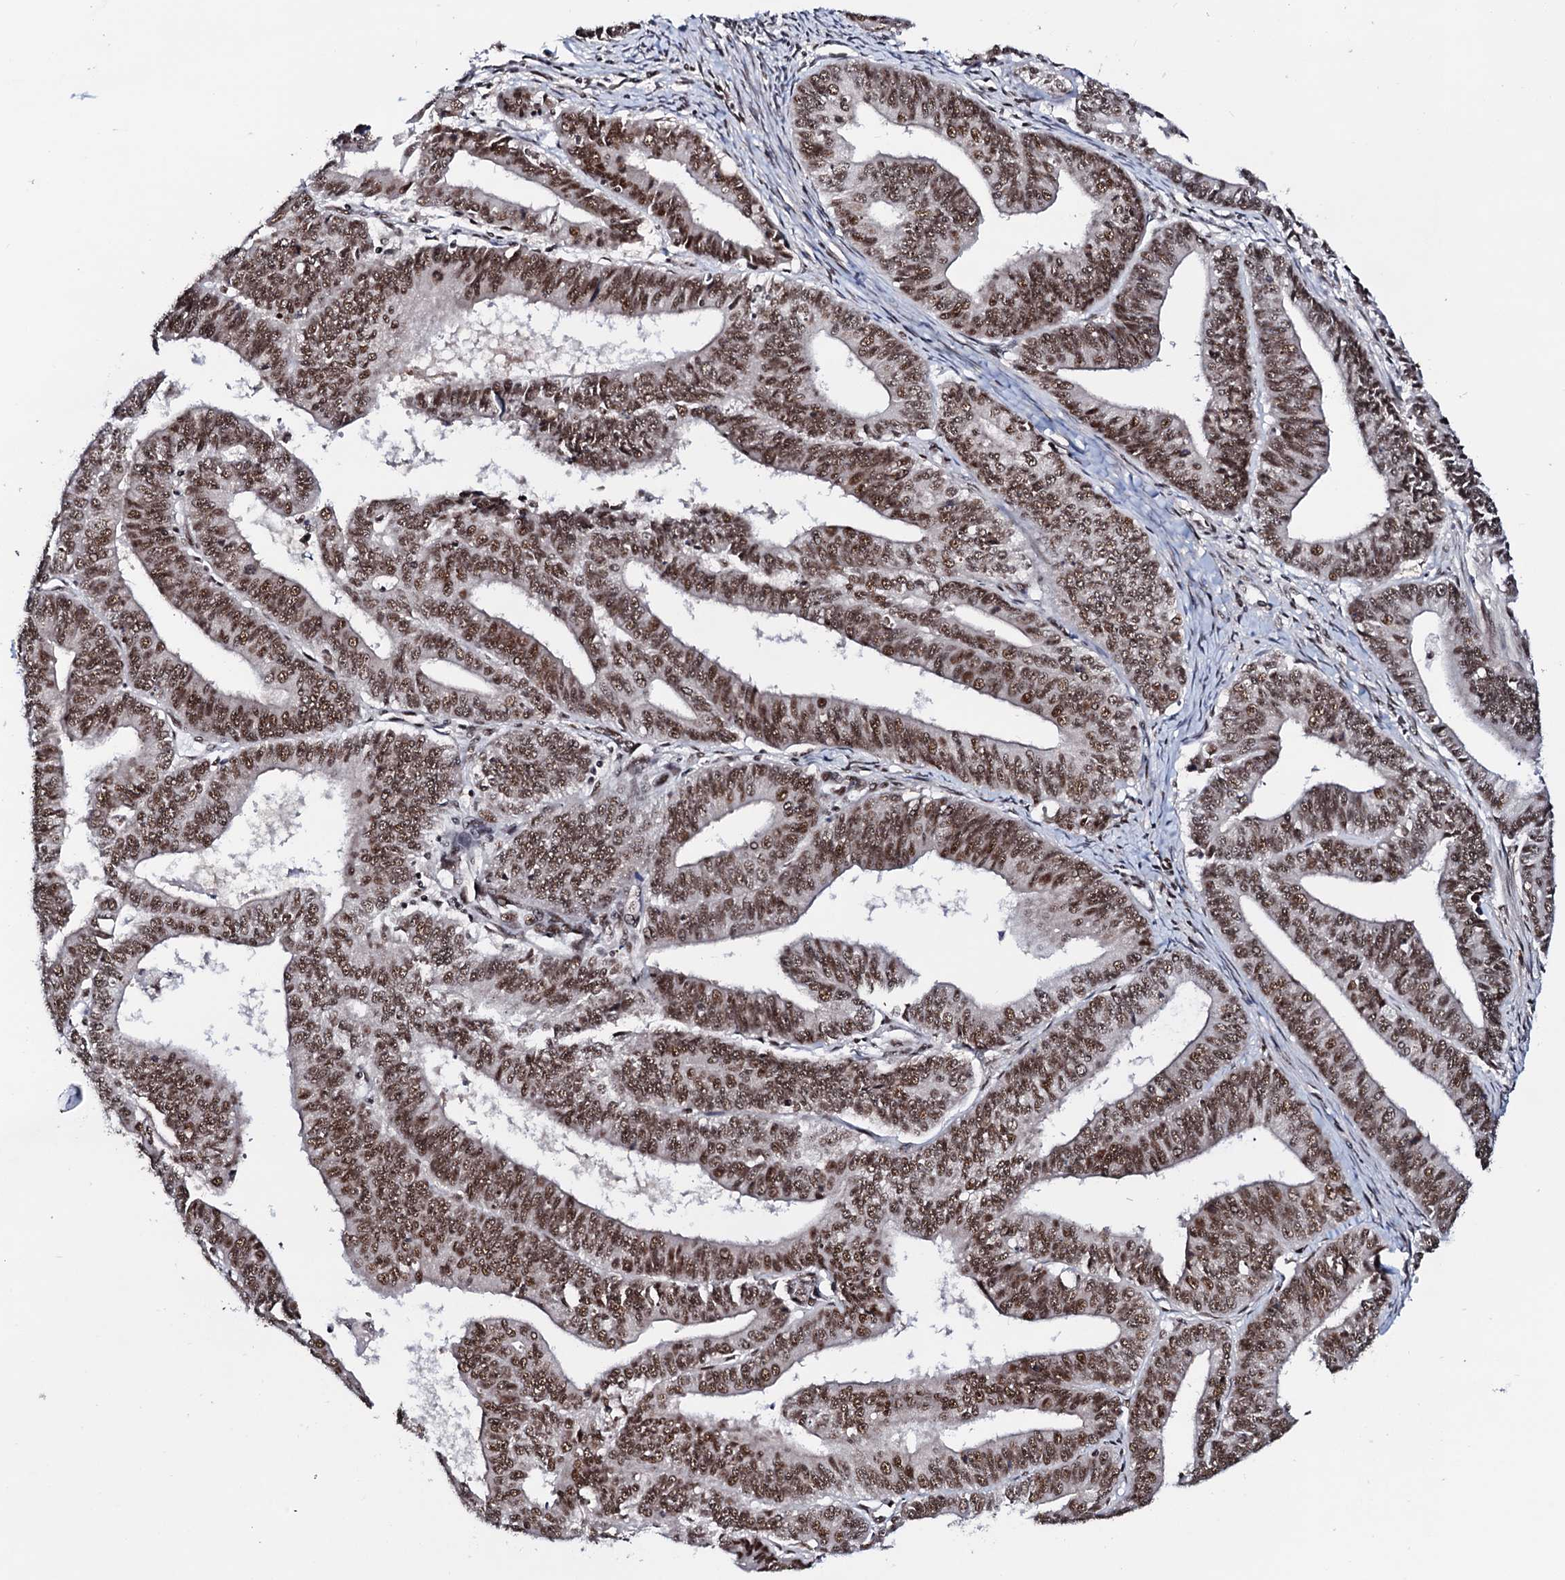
{"staining": {"intensity": "strong", "quantity": ">75%", "location": "nuclear"}, "tissue": "endometrial cancer", "cell_type": "Tumor cells", "image_type": "cancer", "snomed": [{"axis": "morphology", "description": "Adenocarcinoma, NOS"}, {"axis": "topography", "description": "Endometrium"}], "caption": "A high amount of strong nuclear staining is appreciated in about >75% of tumor cells in endometrial cancer tissue.", "gene": "PRPF18", "patient": {"sex": "female", "age": 73}}